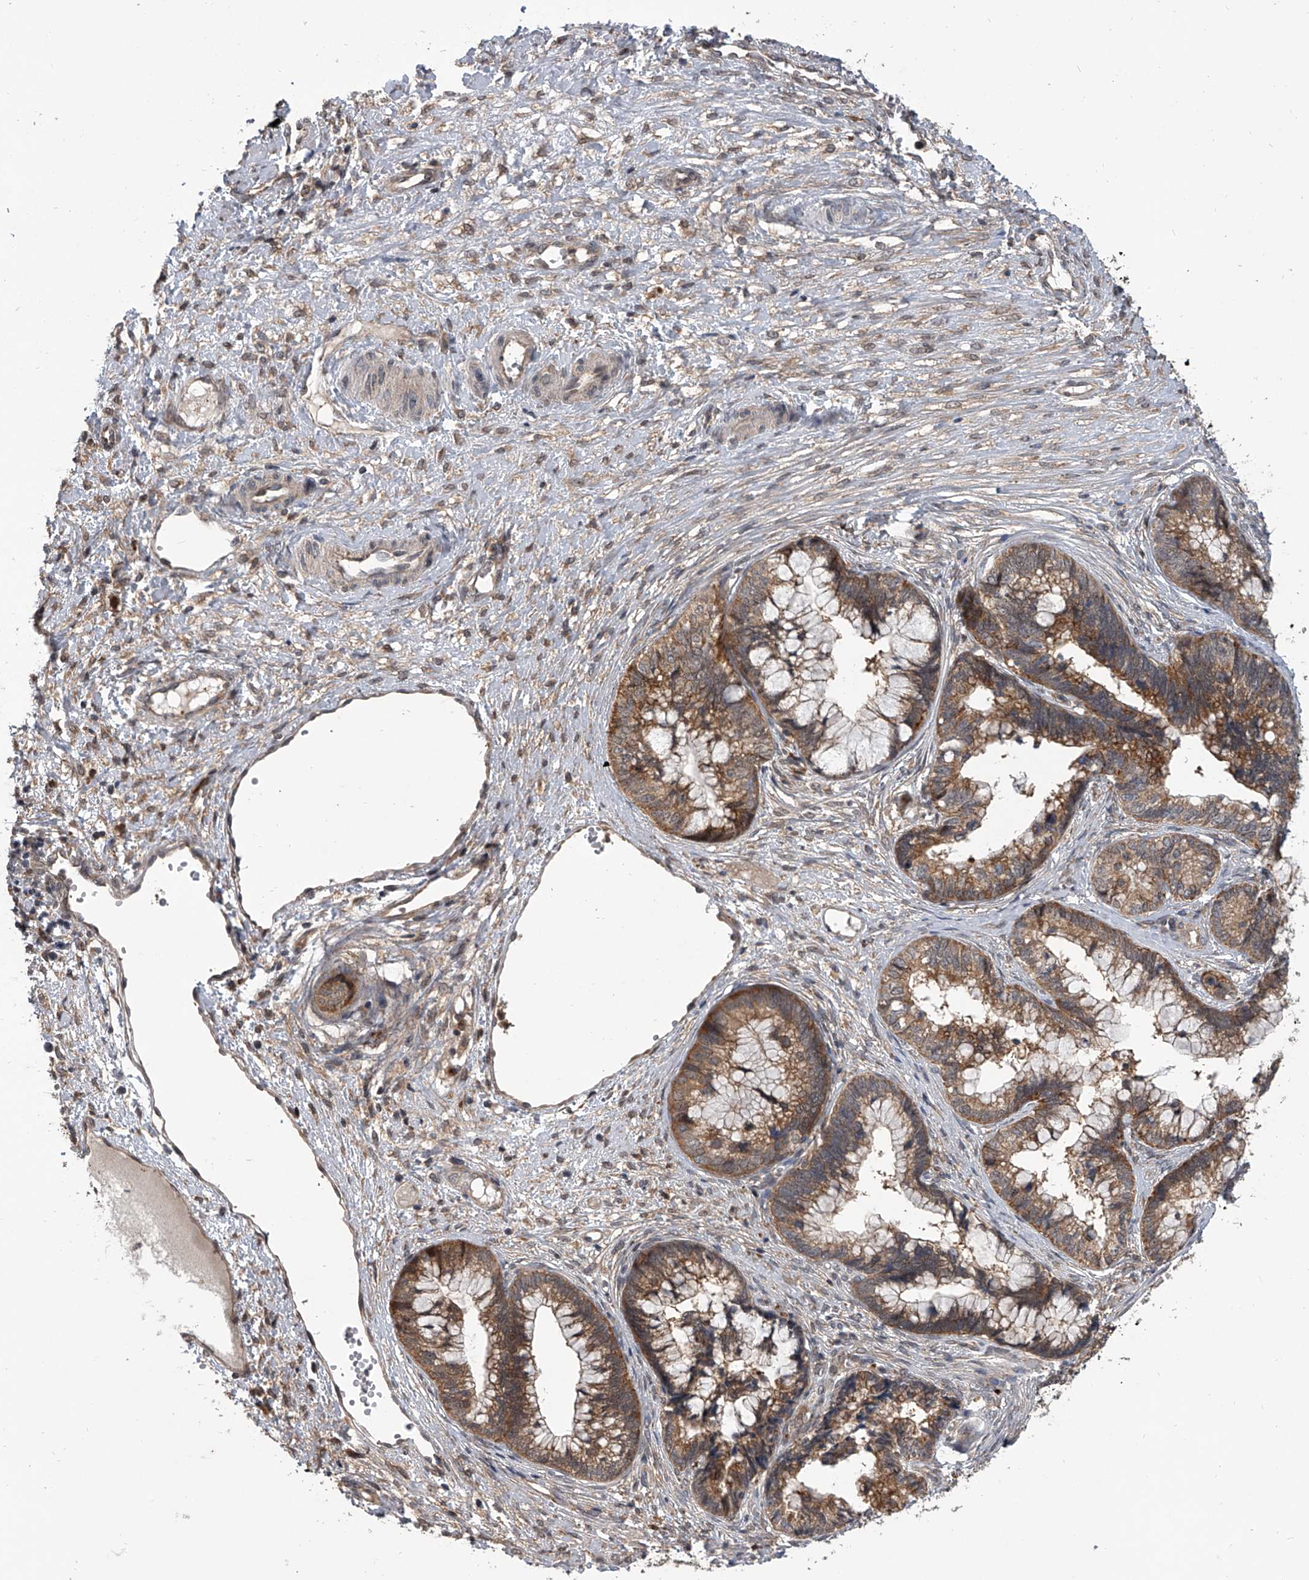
{"staining": {"intensity": "moderate", "quantity": ">75%", "location": "cytoplasmic/membranous"}, "tissue": "cervical cancer", "cell_type": "Tumor cells", "image_type": "cancer", "snomed": [{"axis": "morphology", "description": "Adenocarcinoma, NOS"}, {"axis": "topography", "description": "Cervix"}], "caption": "Cervical cancer tissue demonstrates moderate cytoplasmic/membranous positivity in approximately >75% of tumor cells", "gene": "GEMIN8", "patient": {"sex": "female", "age": 44}}